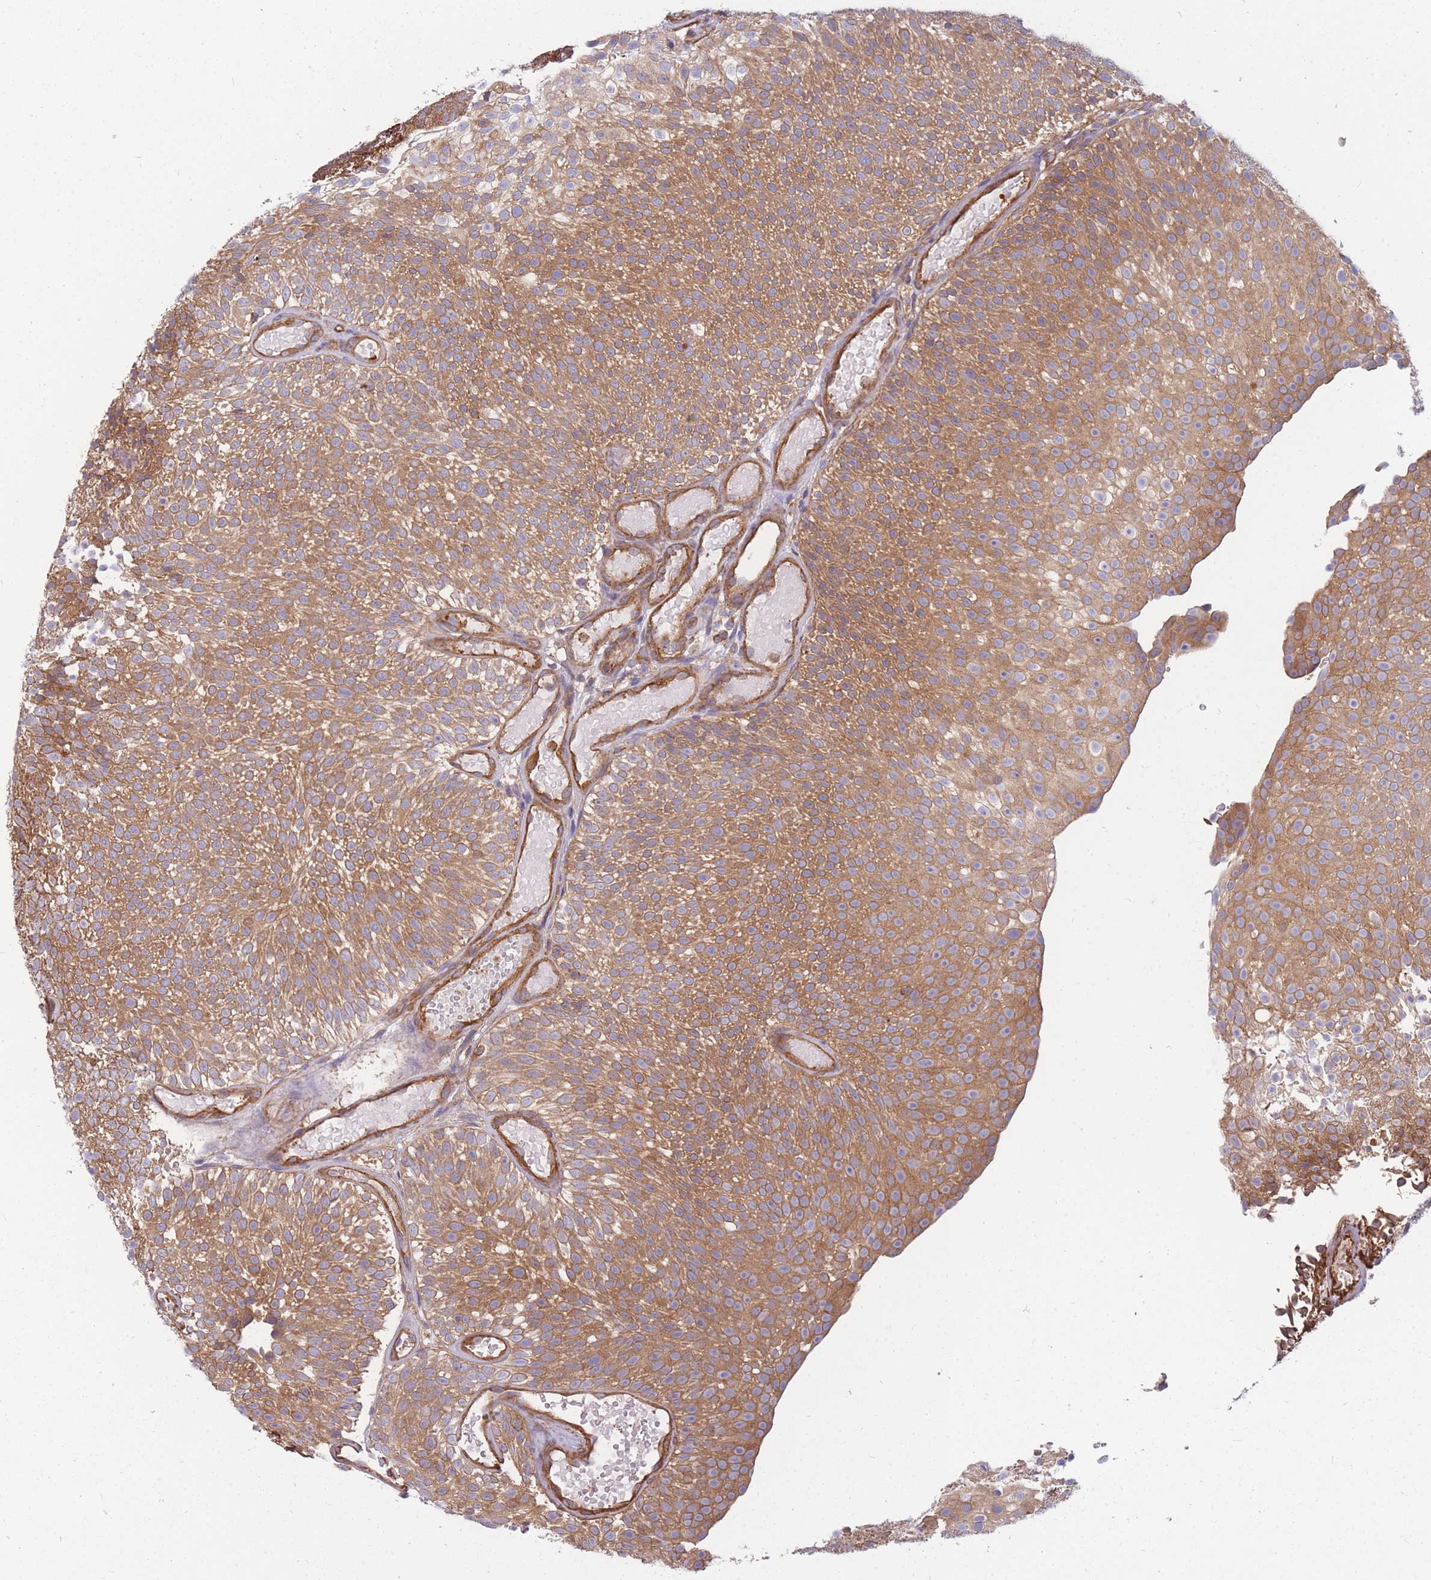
{"staining": {"intensity": "moderate", "quantity": ">75%", "location": "cytoplasmic/membranous"}, "tissue": "urothelial cancer", "cell_type": "Tumor cells", "image_type": "cancer", "snomed": [{"axis": "morphology", "description": "Urothelial carcinoma, Low grade"}, {"axis": "topography", "description": "Urinary bladder"}], "caption": "Urothelial carcinoma (low-grade) stained for a protein shows moderate cytoplasmic/membranous positivity in tumor cells. (DAB (3,3'-diaminobenzidine) = brown stain, brightfield microscopy at high magnification).", "gene": "GGA1", "patient": {"sex": "male", "age": 78}}